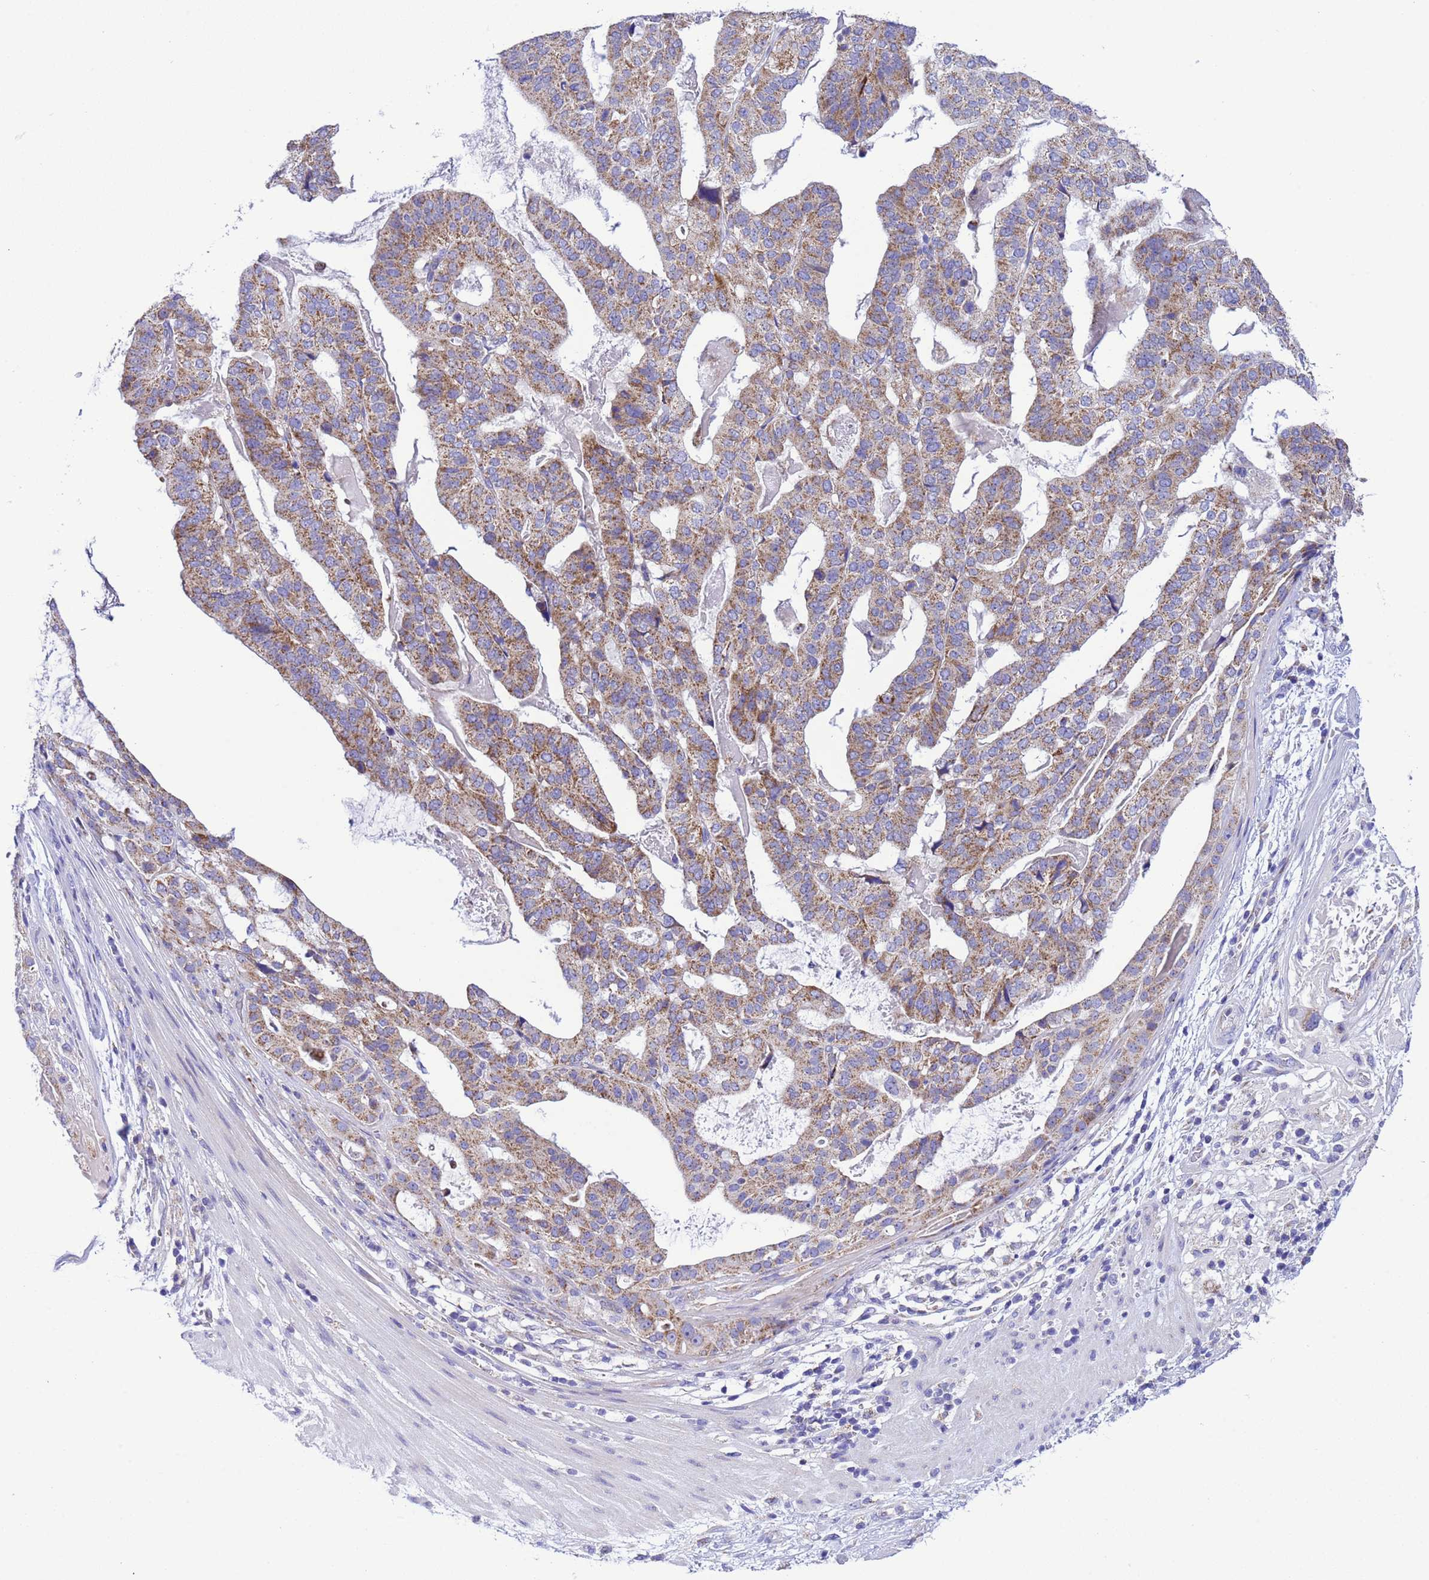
{"staining": {"intensity": "weak", "quantity": ">75%", "location": "cytoplasmic/membranous"}, "tissue": "stomach cancer", "cell_type": "Tumor cells", "image_type": "cancer", "snomed": [{"axis": "morphology", "description": "Adenocarcinoma, NOS"}, {"axis": "topography", "description": "Stomach"}], "caption": "Stomach cancer (adenocarcinoma) tissue reveals weak cytoplasmic/membranous staining in approximately >75% of tumor cells, visualized by immunohistochemistry. (DAB (3,3'-diaminobenzidine) = brown stain, brightfield microscopy at high magnification).", "gene": "CCDC191", "patient": {"sex": "male", "age": 48}}